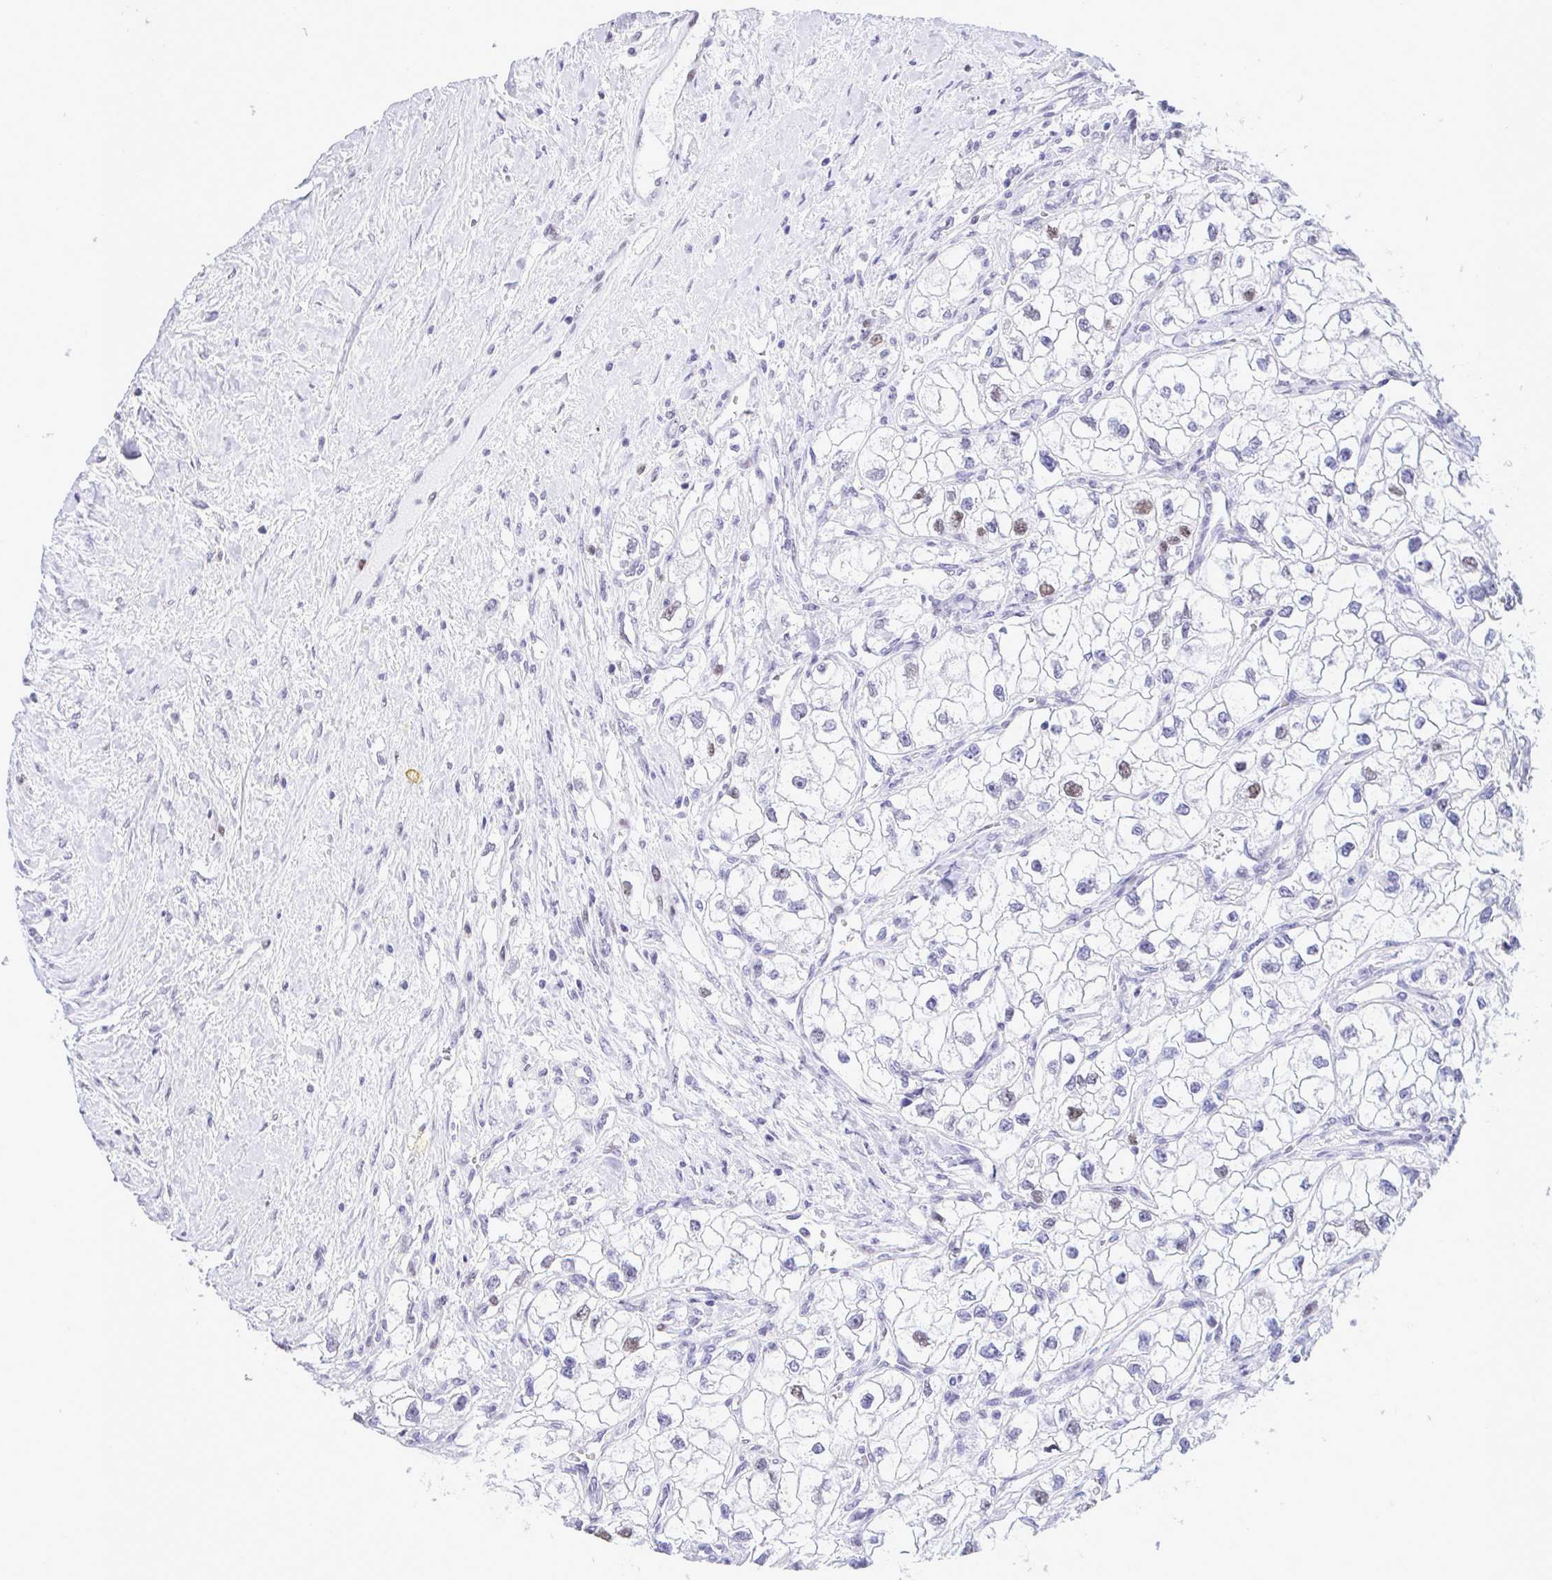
{"staining": {"intensity": "moderate", "quantity": "<25%", "location": "nuclear"}, "tissue": "renal cancer", "cell_type": "Tumor cells", "image_type": "cancer", "snomed": [{"axis": "morphology", "description": "Adenocarcinoma, NOS"}, {"axis": "topography", "description": "Kidney"}], "caption": "Human renal adenocarcinoma stained with a brown dye demonstrates moderate nuclear positive positivity in about <25% of tumor cells.", "gene": "C1QL2", "patient": {"sex": "male", "age": 59}}